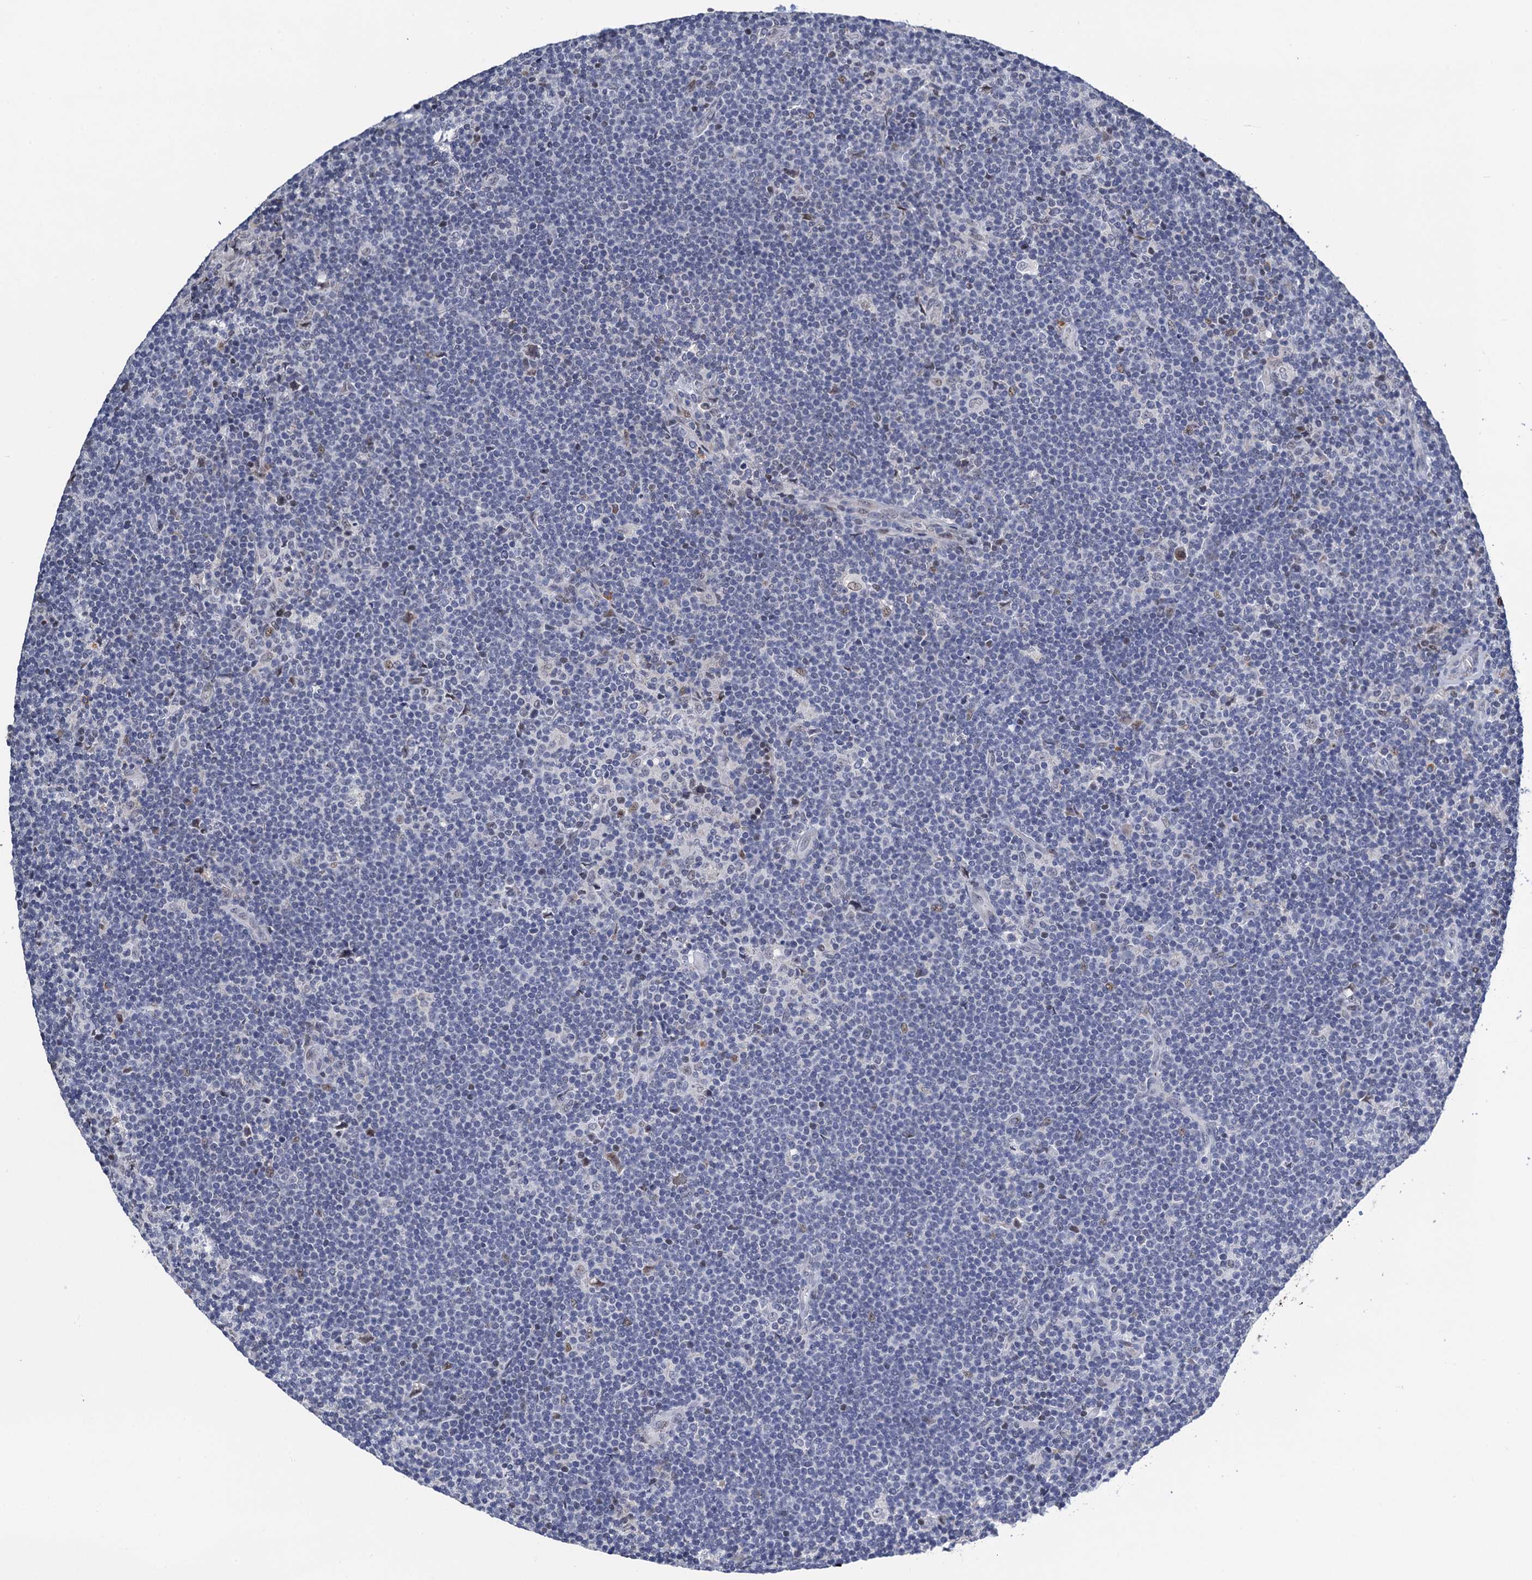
{"staining": {"intensity": "negative", "quantity": "none", "location": "none"}, "tissue": "lymphoma", "cell_type": "Tumor cells", "image_type": "cancer", "snomed": [{"axis": "morphology", "description": "Hodgkin's disease, NOS"}, {"axis": "topography", "description": "Lymph node"}], "caption": "High magnification brightfield microscopy of Hodgkin's disease stained with DAB (brown) and counterstained with hematoxylin (blue): tumor cells show no significant expression.", "gene": "FAM222A", "patient": {"sex": "female", "age": 57}}